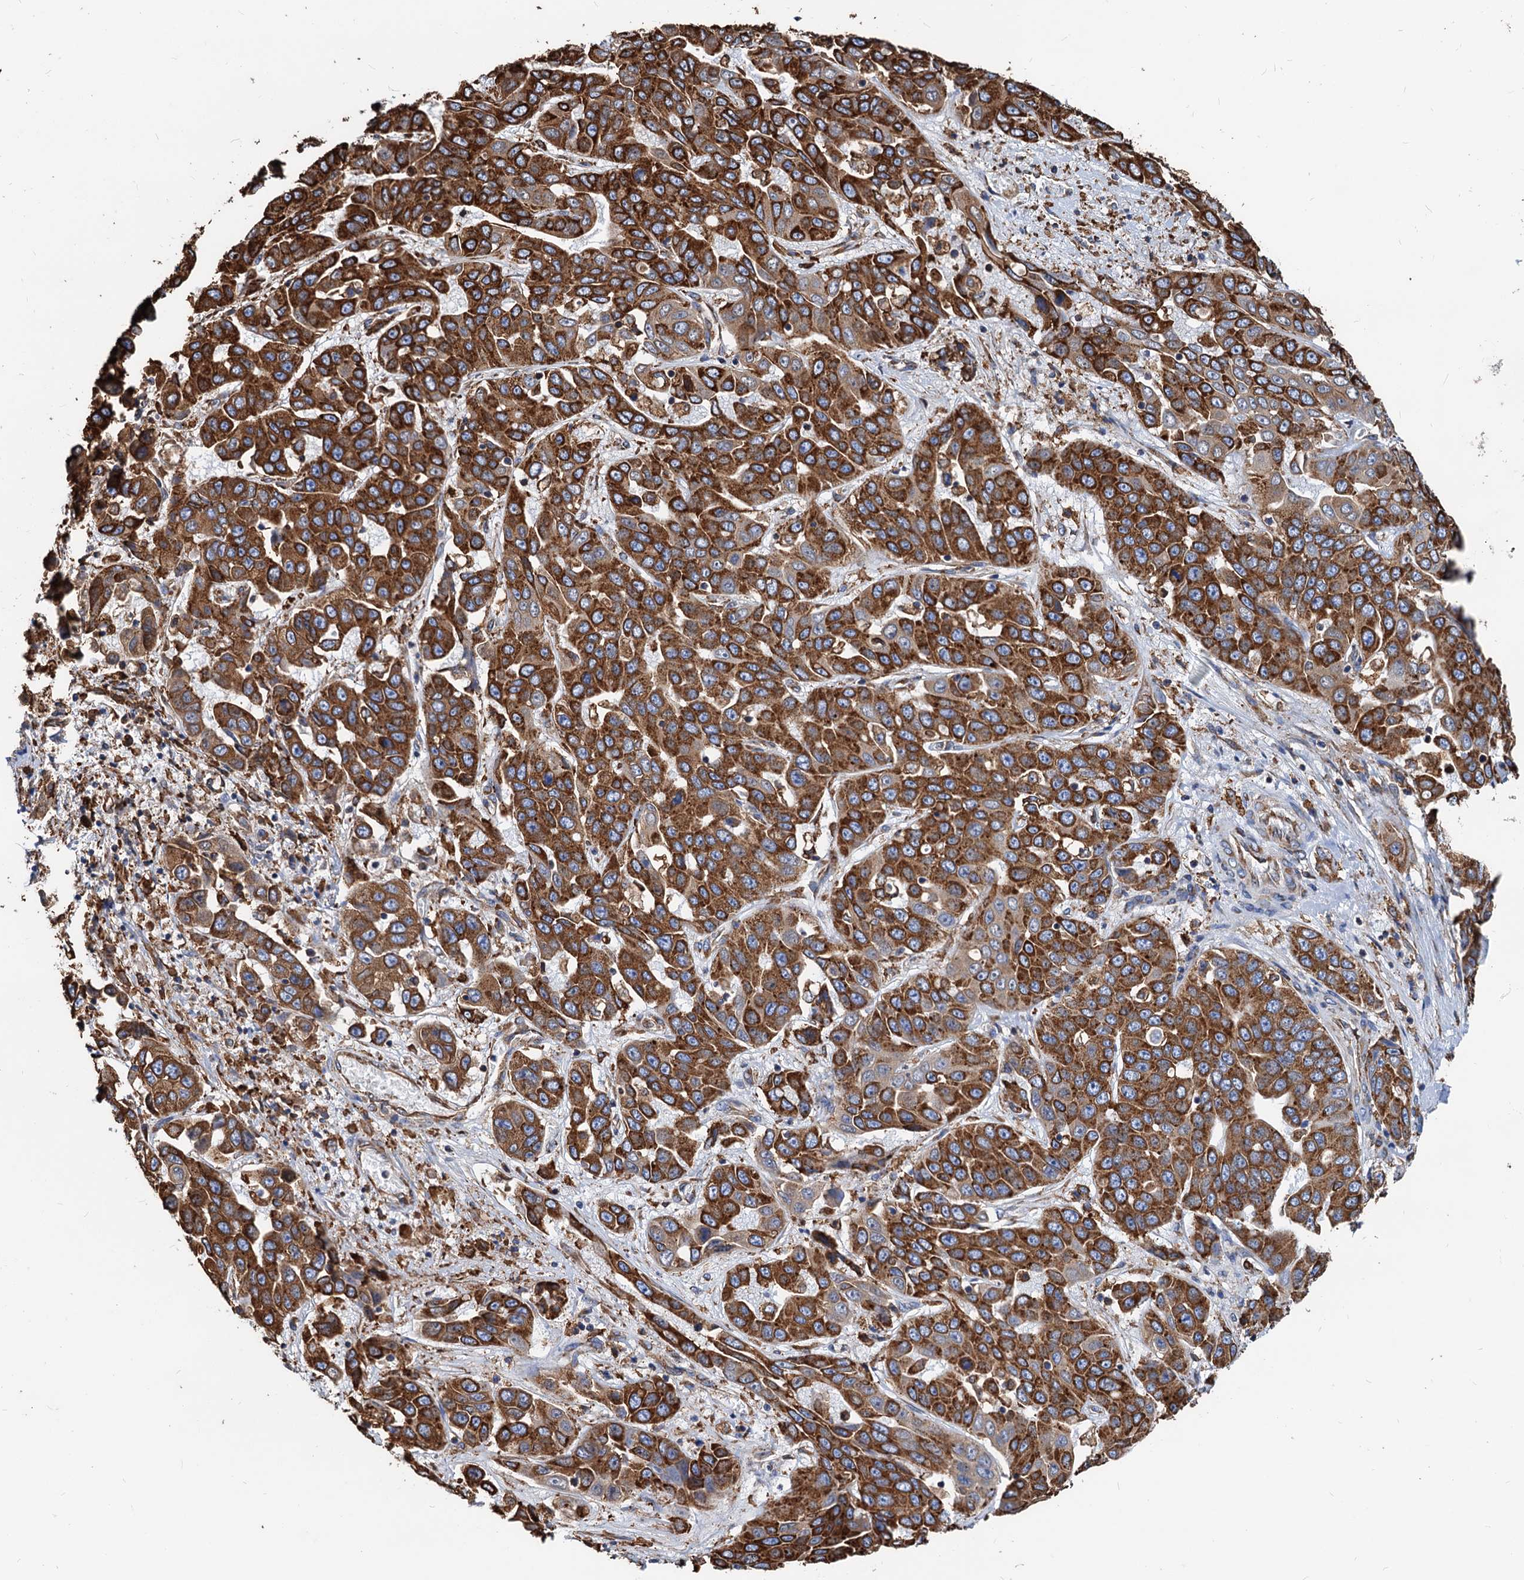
{"staining": {"intensity": "strong", "quantity": ">75%", "location": "cytoplasmic/membranous"}, "tissue": "liver cancer", "cell_type": "Tumor cells", "image_type": "cancer", "snomed": [{"axis": "morphology", "description": "Cholangiocarcinoma"}, {"axis": "topography", "description": "Liver"}], "caption": "This histopathology image reveals immunohistochemistry (IHC) staining of cholangiocarcinoma (liver), with high strong cytoplasmic/membranous staining in about >75% of tumor cells.", "gene": "HSPA5", "patient": {"sex": "female", "age": 52}}